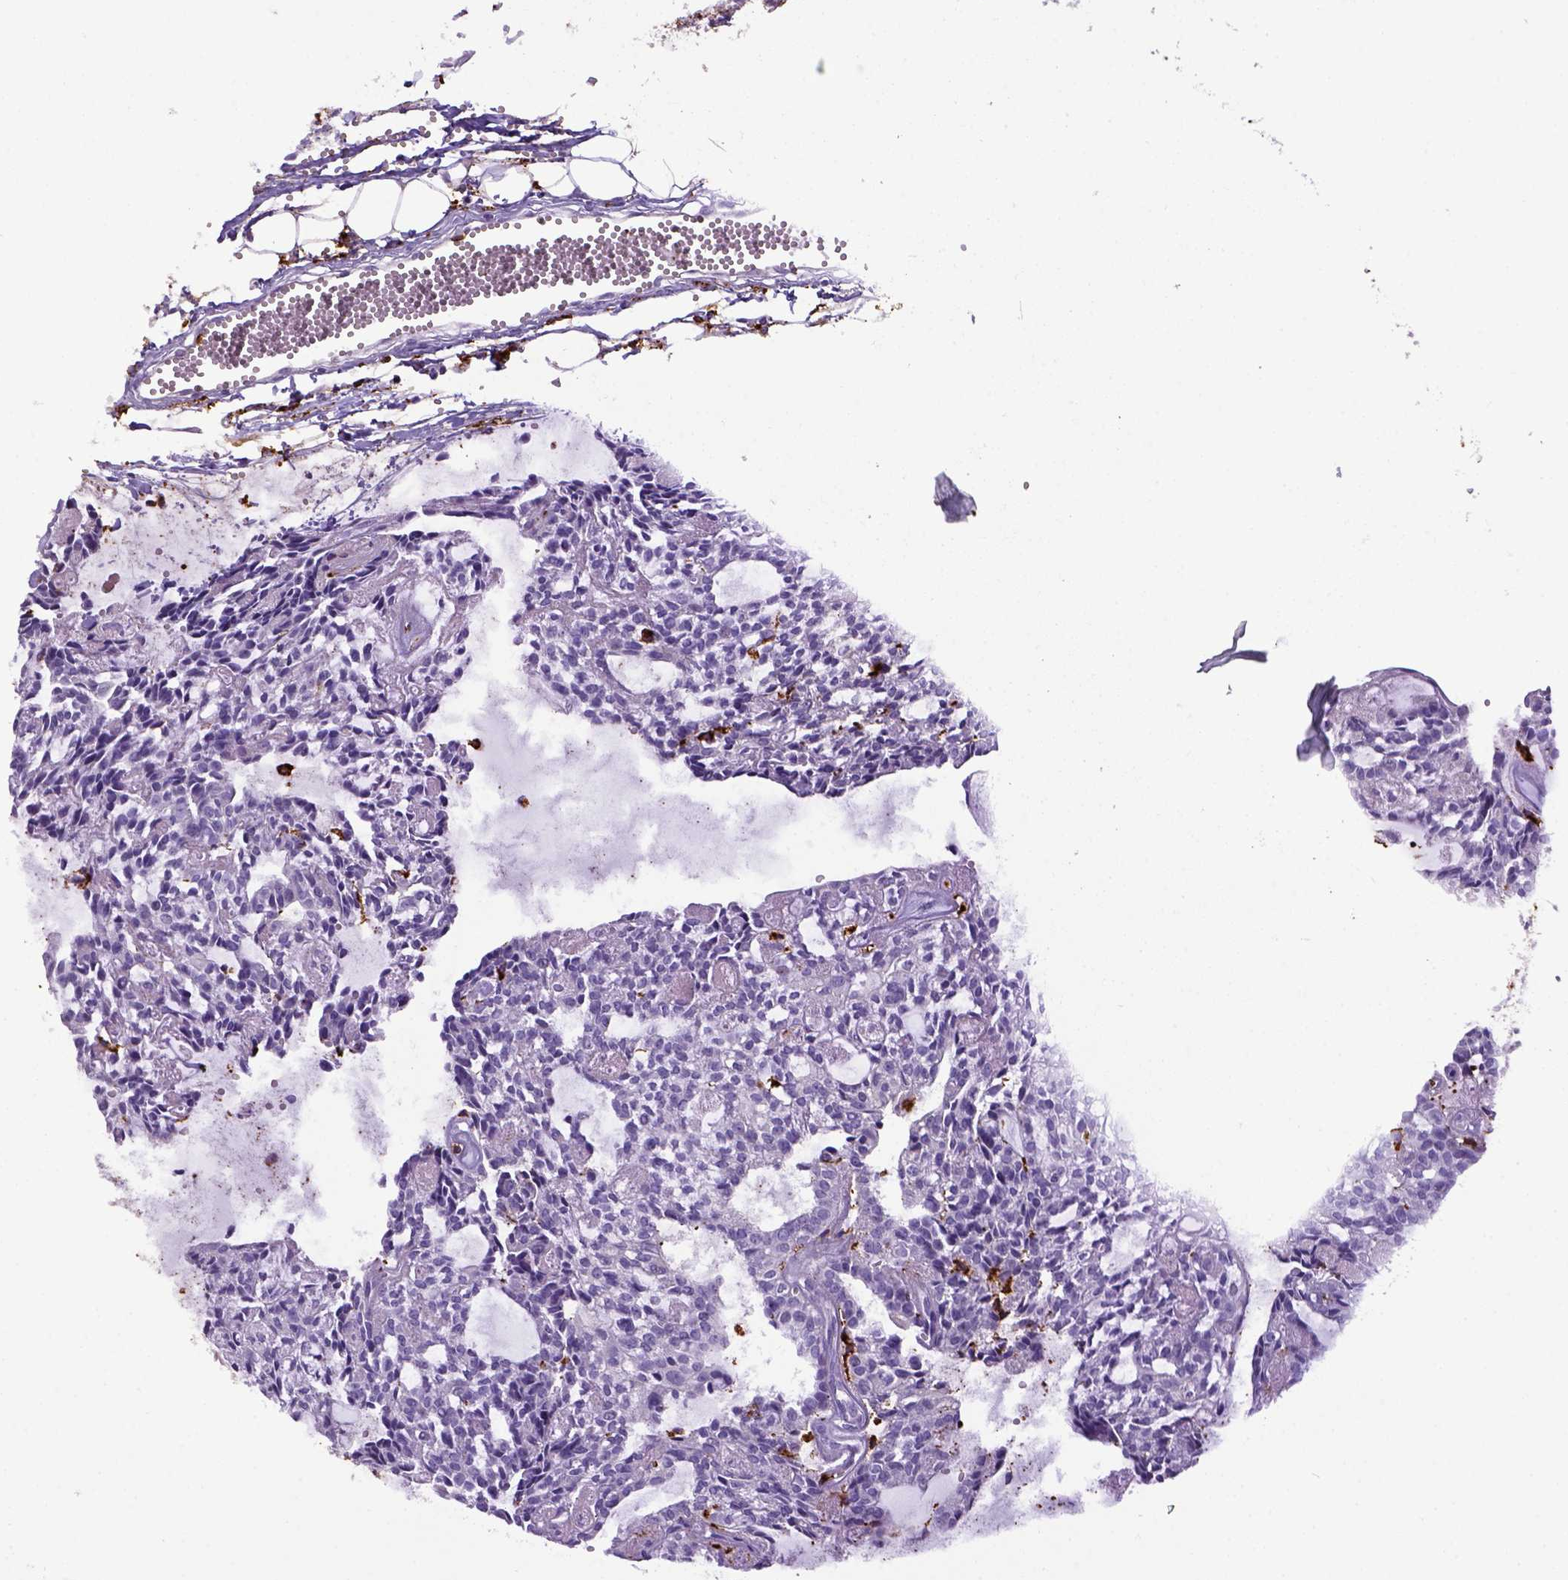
{"staining": {"intensity": "negative", "quantity": "none", "location": "none"}, "tissue": "head and neck cancer", "cell_type": "Tumor cells", "image_type": "cancer", "snomed": [{"axis": "morphology", "description": "Adenocarcinoma, NOS"}, {"axis": "topography", "description": "Head-Neck"}], "caption": "Adenocarcinoma (head and neck) was stained to show a protein in brown. There is no significant positivity in tumor cells. (Stains: DAB (3,3'-diaminobenzidine) IHC with hematoxylin counter stain, Microscopy: brightfield microscopy at high magnification).", "gene": "CD68", "patient": {"sex": "female", "age": 62}}